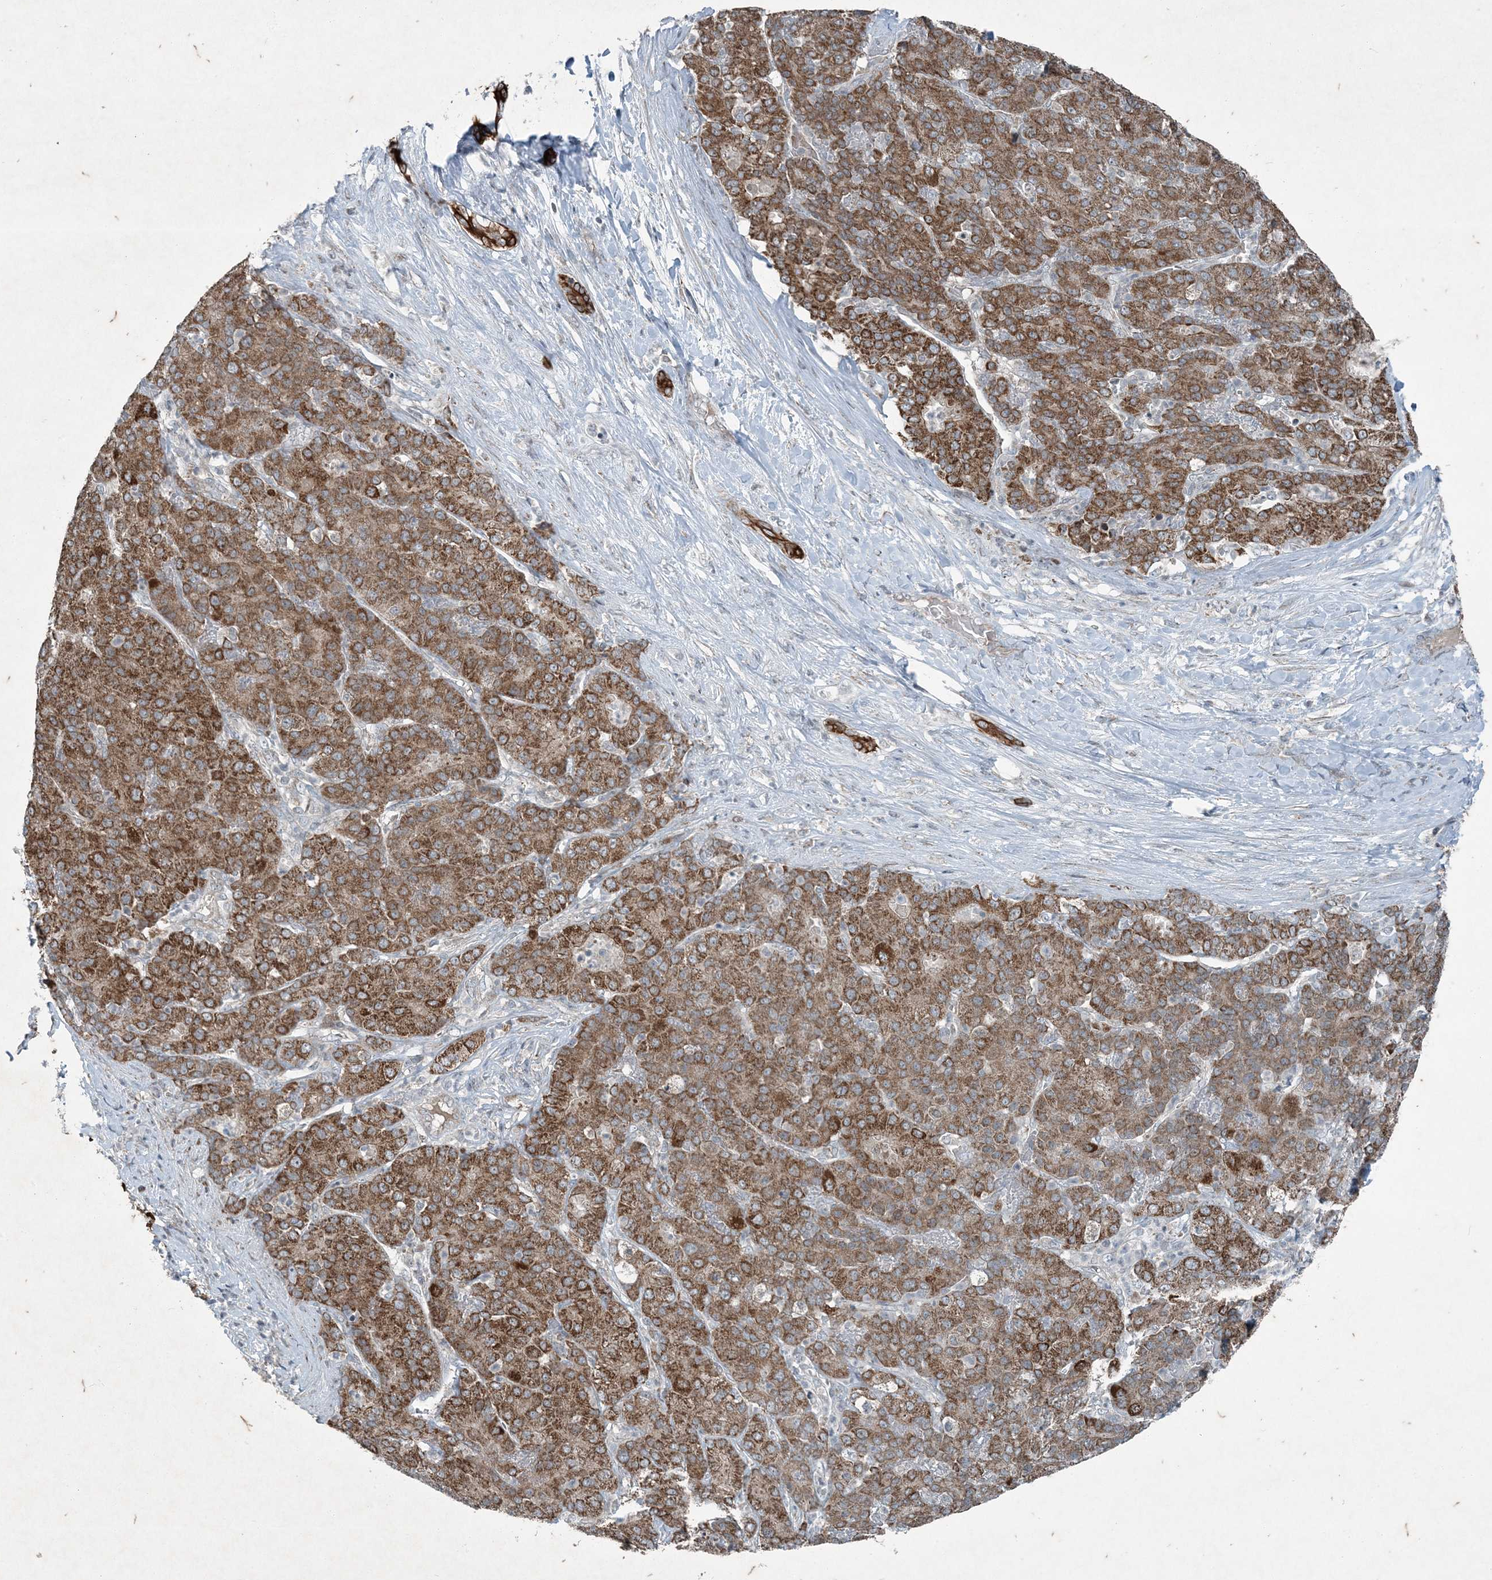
{"staining": {"intensity": "moderate", "quantity": ">75%", "location": "cytoplasmic/membranous"}, "tissue": "liver cancer", "cell_type": "Tumor cells", "image_type": "cancer", "snomed": [{"axis": "morphology", "description": "Carcinoma, Hepatocellular, NOS"}, {"axis": "topography", "description": "Liver"}], "caption": "Human liver cancer (hepatocellular carcinoma) stained with a brown dye shows moderate cytoplasmic/membranous positive expression in approximately >75% of tumor cells.", "gene": "PC", "patient": {"sex": "male", "age": 65}}